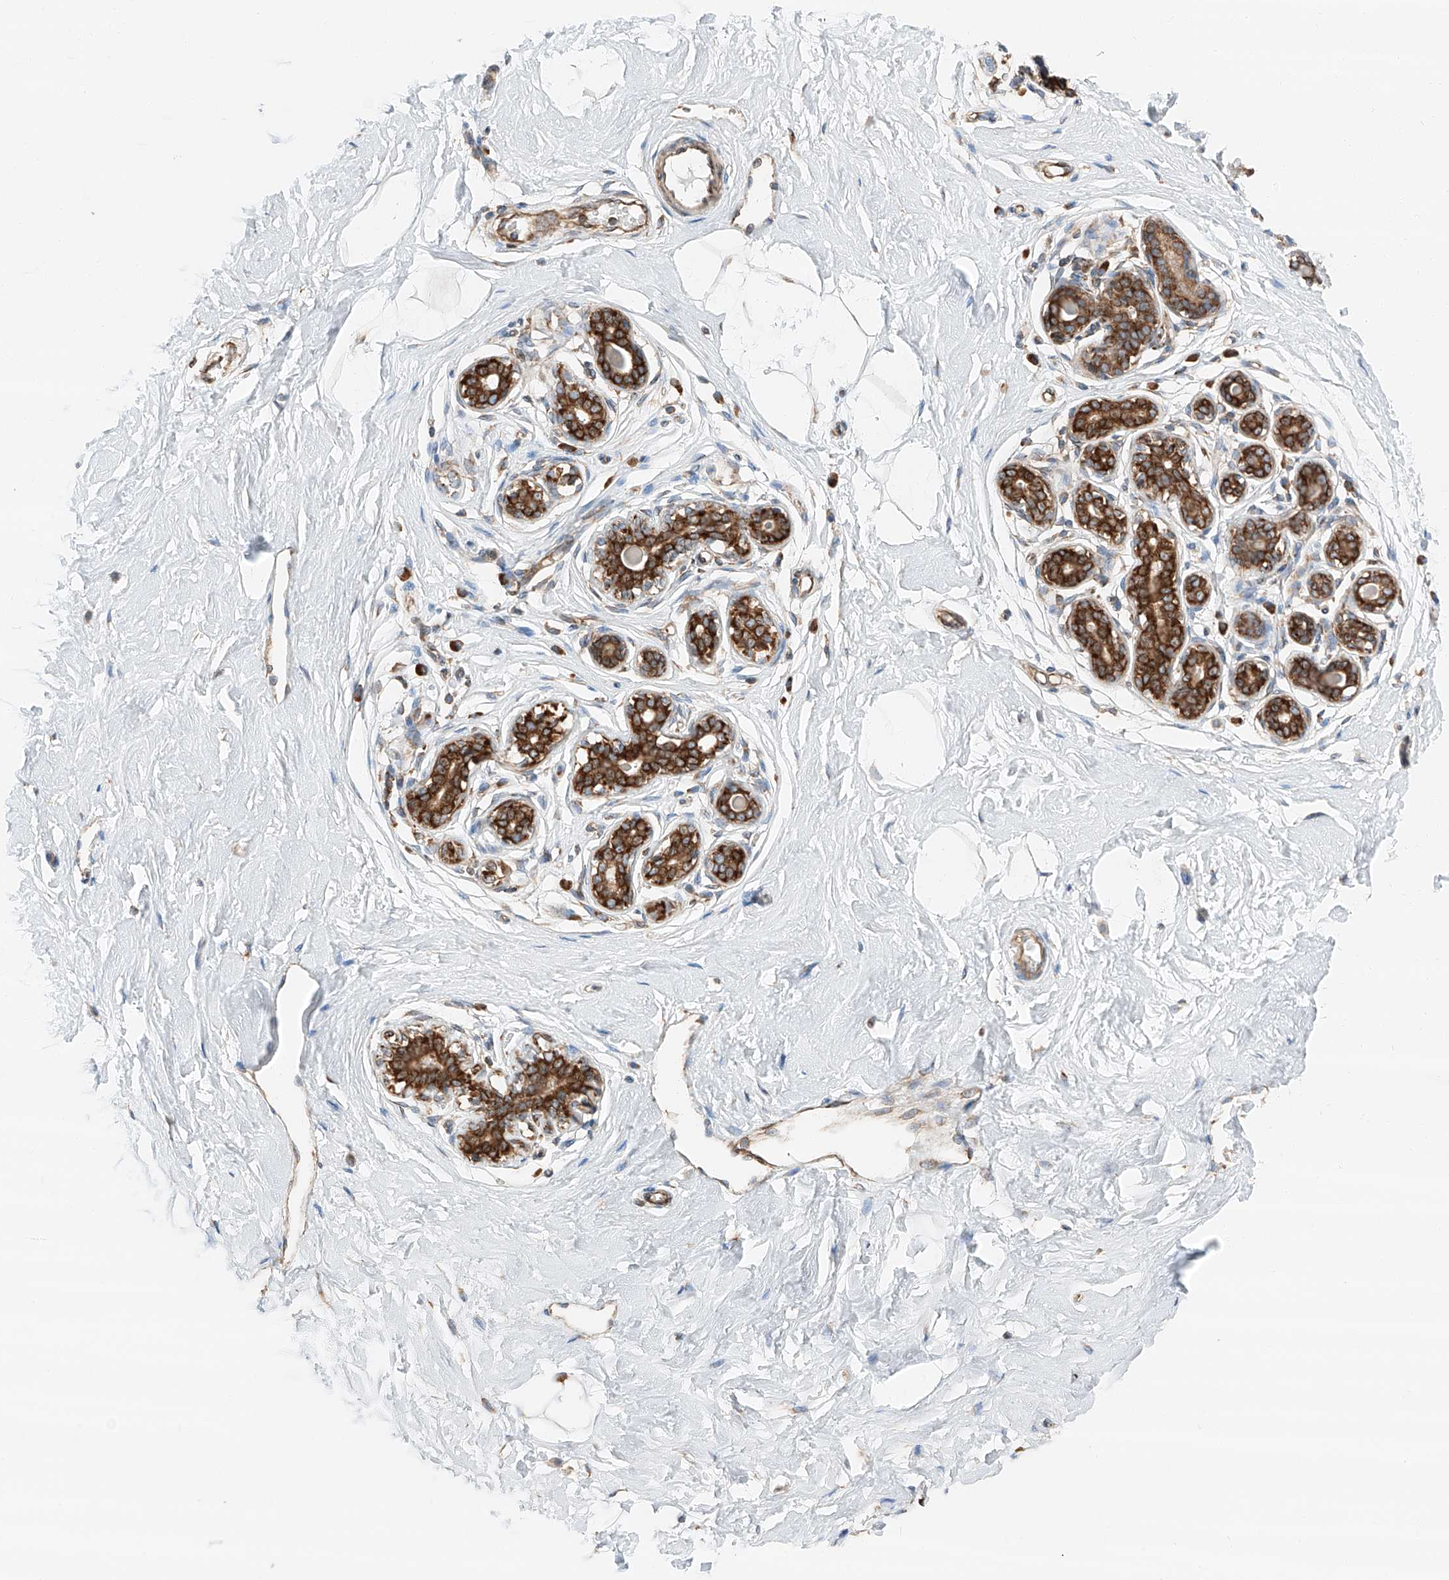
{"staining": {"intensity": "negative", "quantity": "none", "location": "none"}, "tissue": "breast", "cell_type": "Adipocytes", "image_type": "normal", "snomed": [{"axis": "morphology", "description": "Normal tissue, NOS"}, {"axis": "morphology", "description": "Adenoma, NOS"}, {"axis": "topography", "description": "Breast"}], "caption": "This is an immunohistochemistry (IHC) micrograph of normal human breast. There is no positivity in adipocytes.", "gene": "ZC3H15", "patient": {"sex": "female", "age": 23}}